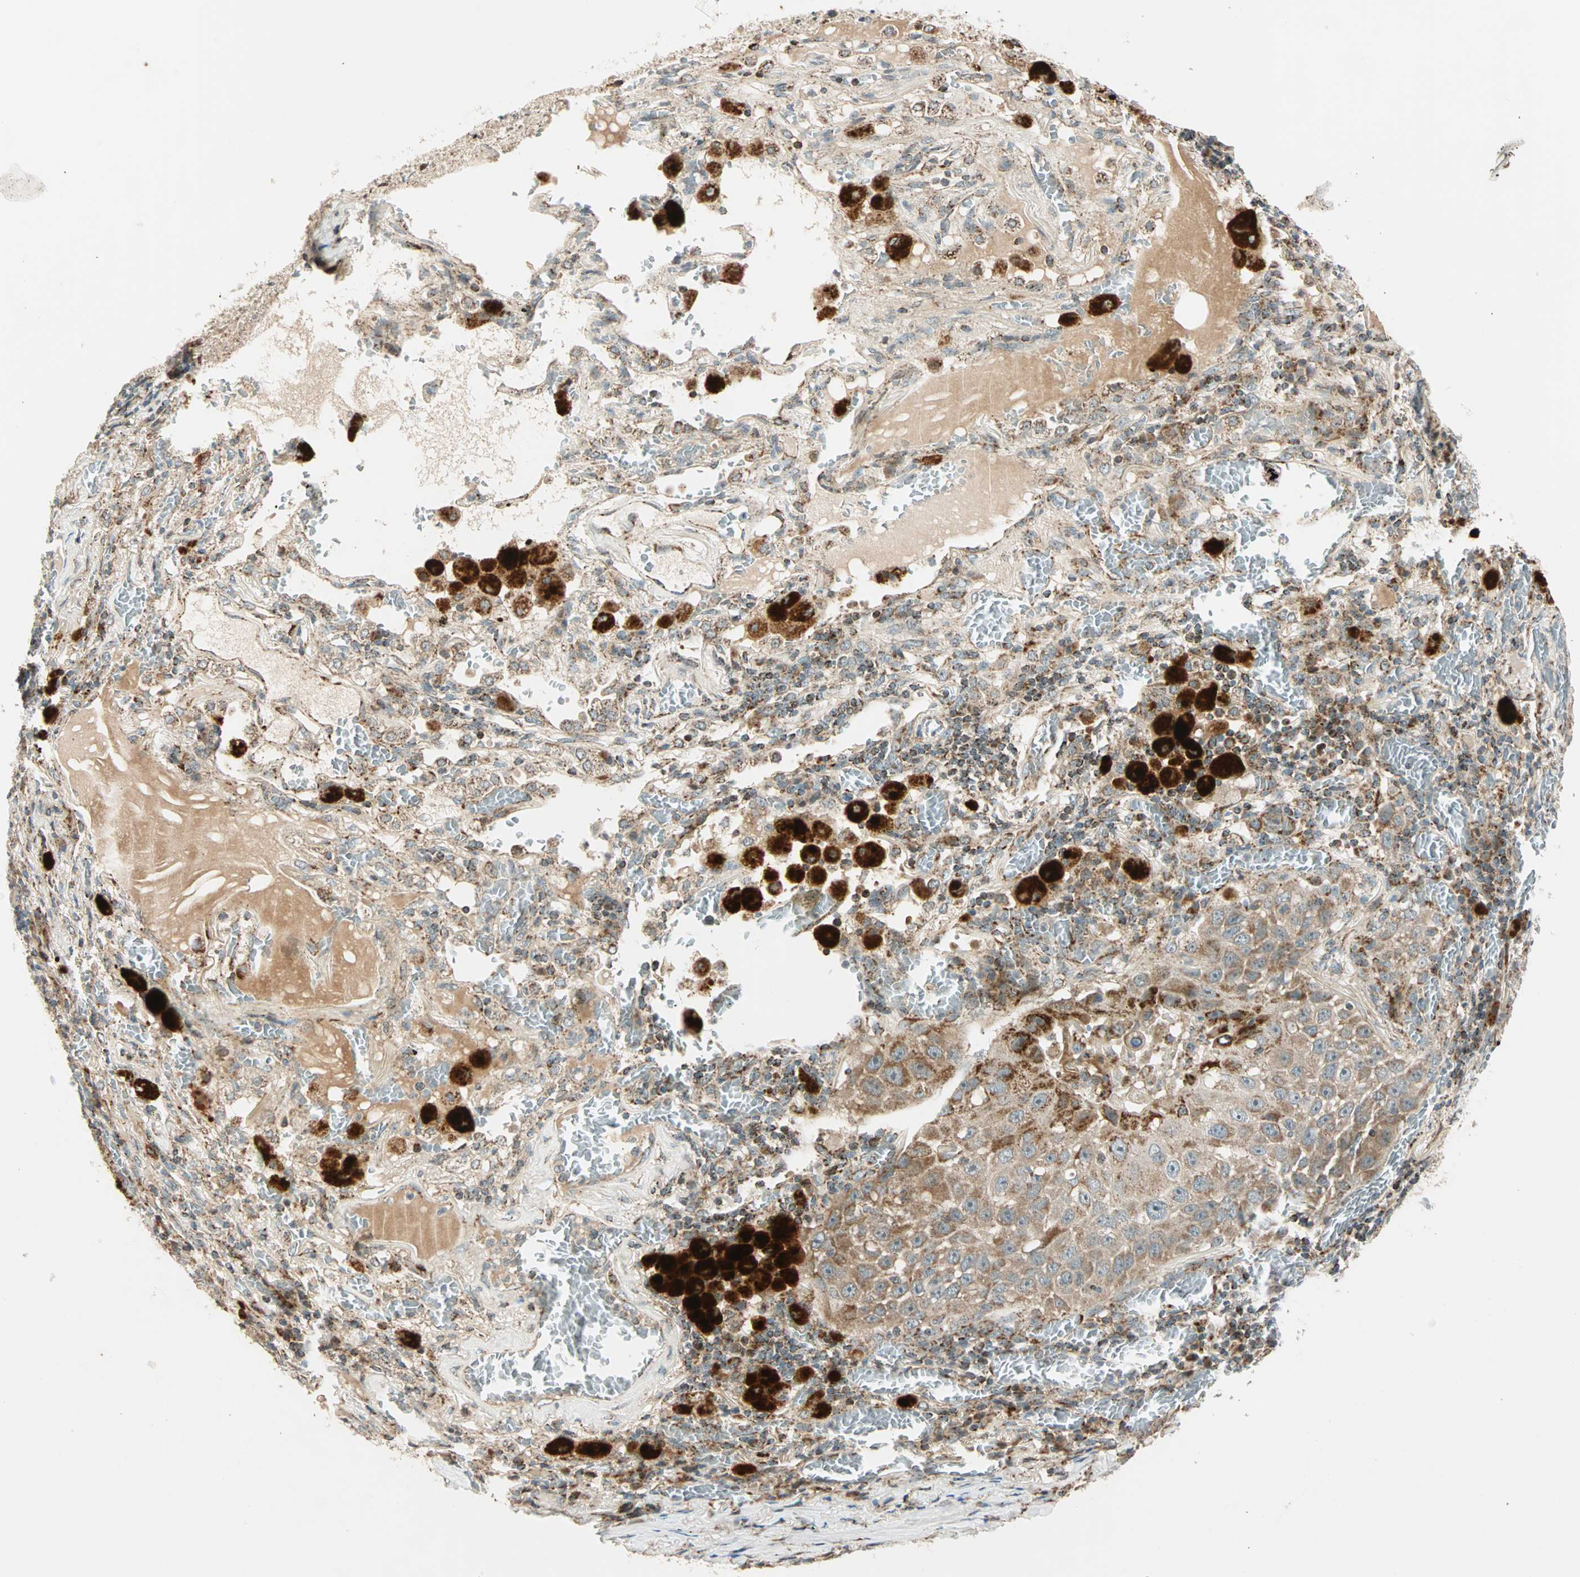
{"staining": {"intensity": "strong", "quantity": "25%-75%", "location": "cytoplasmic/membranous"}, "tissue": "lung cancer", "cell_type": "Tumor cells", "image_type": "cancer", "snomed": [{"axis": "morphology", "description": "Squamous cell carcinoma, NOS"}, {"axis": "topography", "description": "Lung"}], "caption": "IHC histopathology image of lung cancer (squamous cell carcinoma) stained for a protein (brown), which displays high levels of strong cytoplasmic/membranous staining in about 25%-75% of tumor cells.", "gene": "SPRY4", "patient": {"sex": "male", "age": 57}}